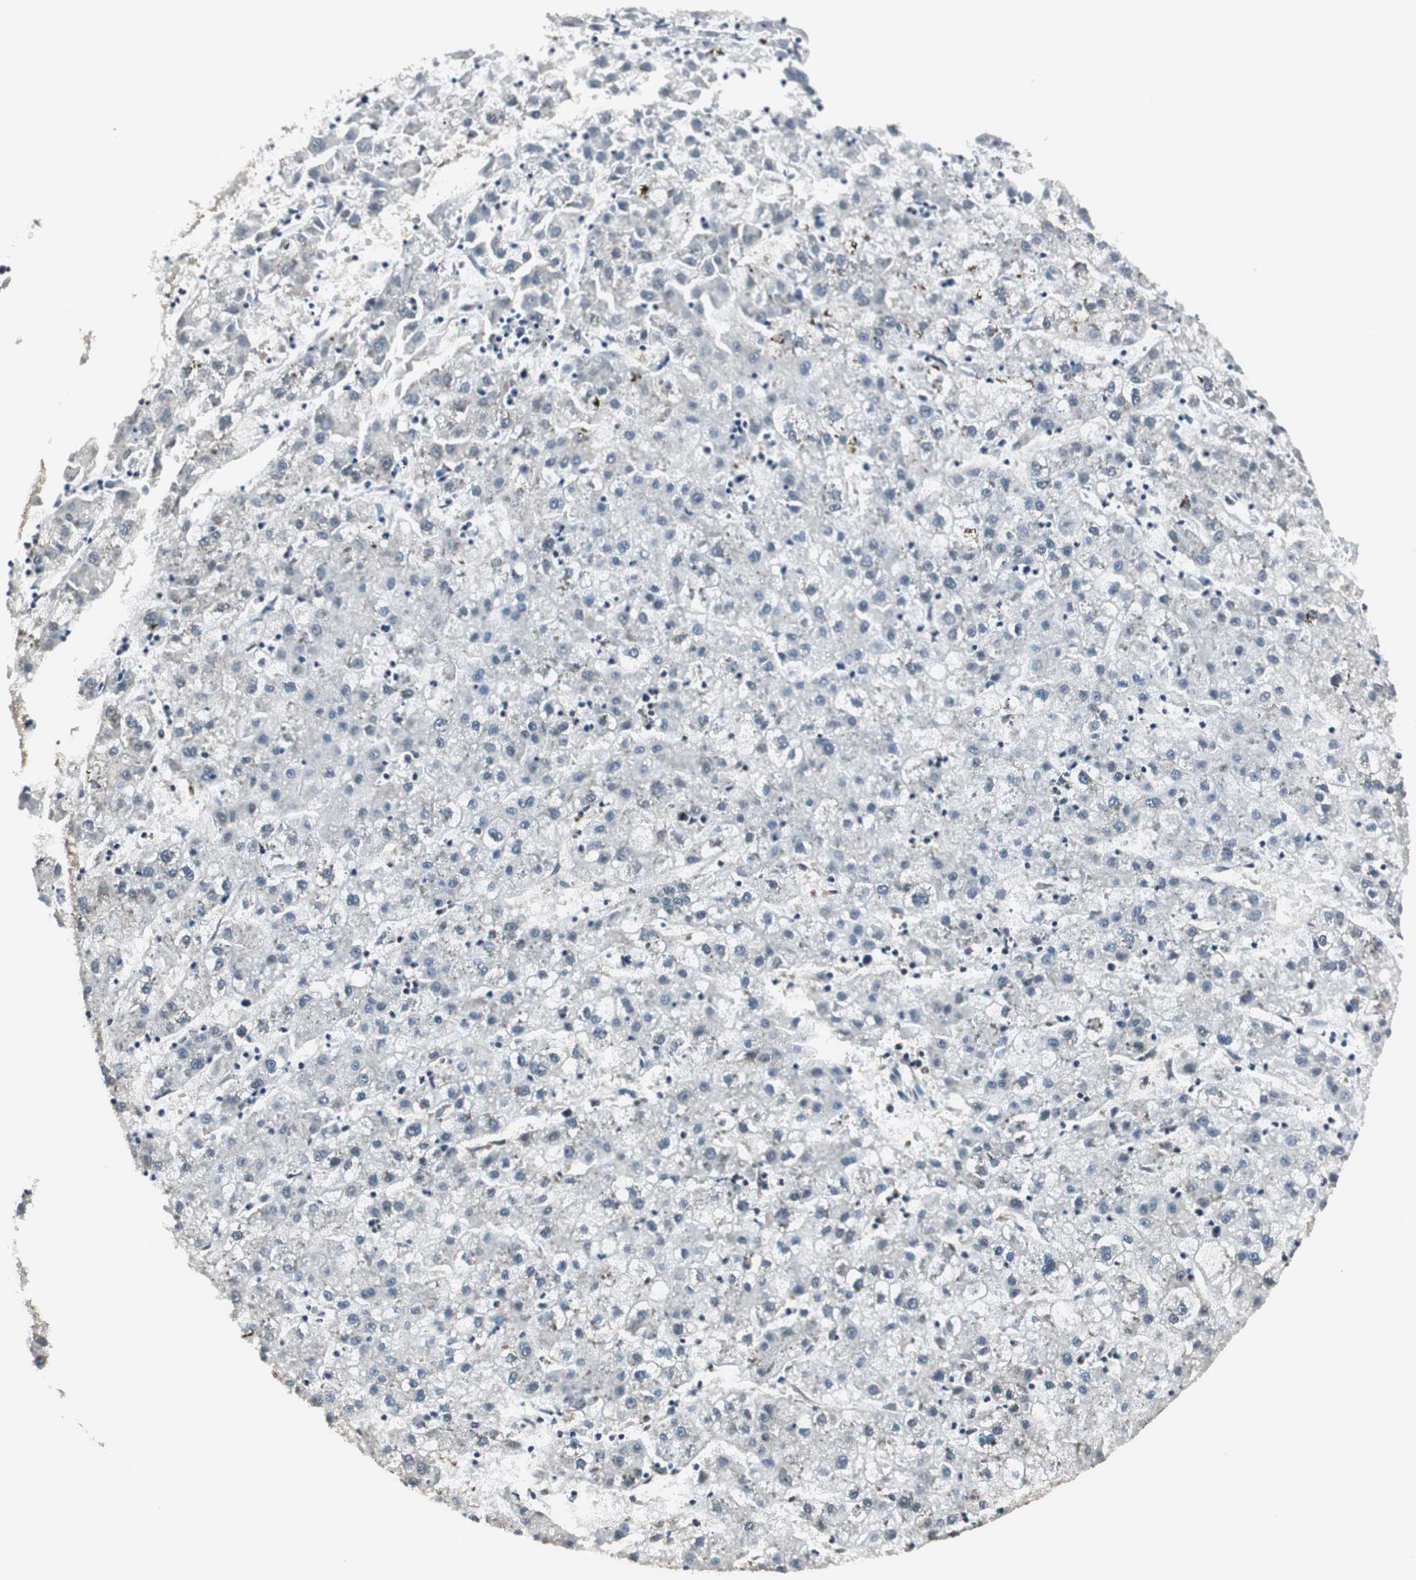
{"staining": {"intensity": "negative", "quantity": "none", "location": "none"}, "tissue": "liver cancer", "cell_type": "Tumor cells", "image_type": "cancer", "snomed": [{"axis": "morphology", "description": "Carcinoma, Hepatocellular, NOS"}, {"axis": "topography", "description": "Liver"}], "caption": "An image of hepatocellular carcinoma (liver) stained for a protein shows no brown staining in tumor cells. (DAB immunohistochemistry visualized using brightfield microscopy, high magnification).", "gene": "CCT5", "patient": {"sex": "male", "age": 72}}